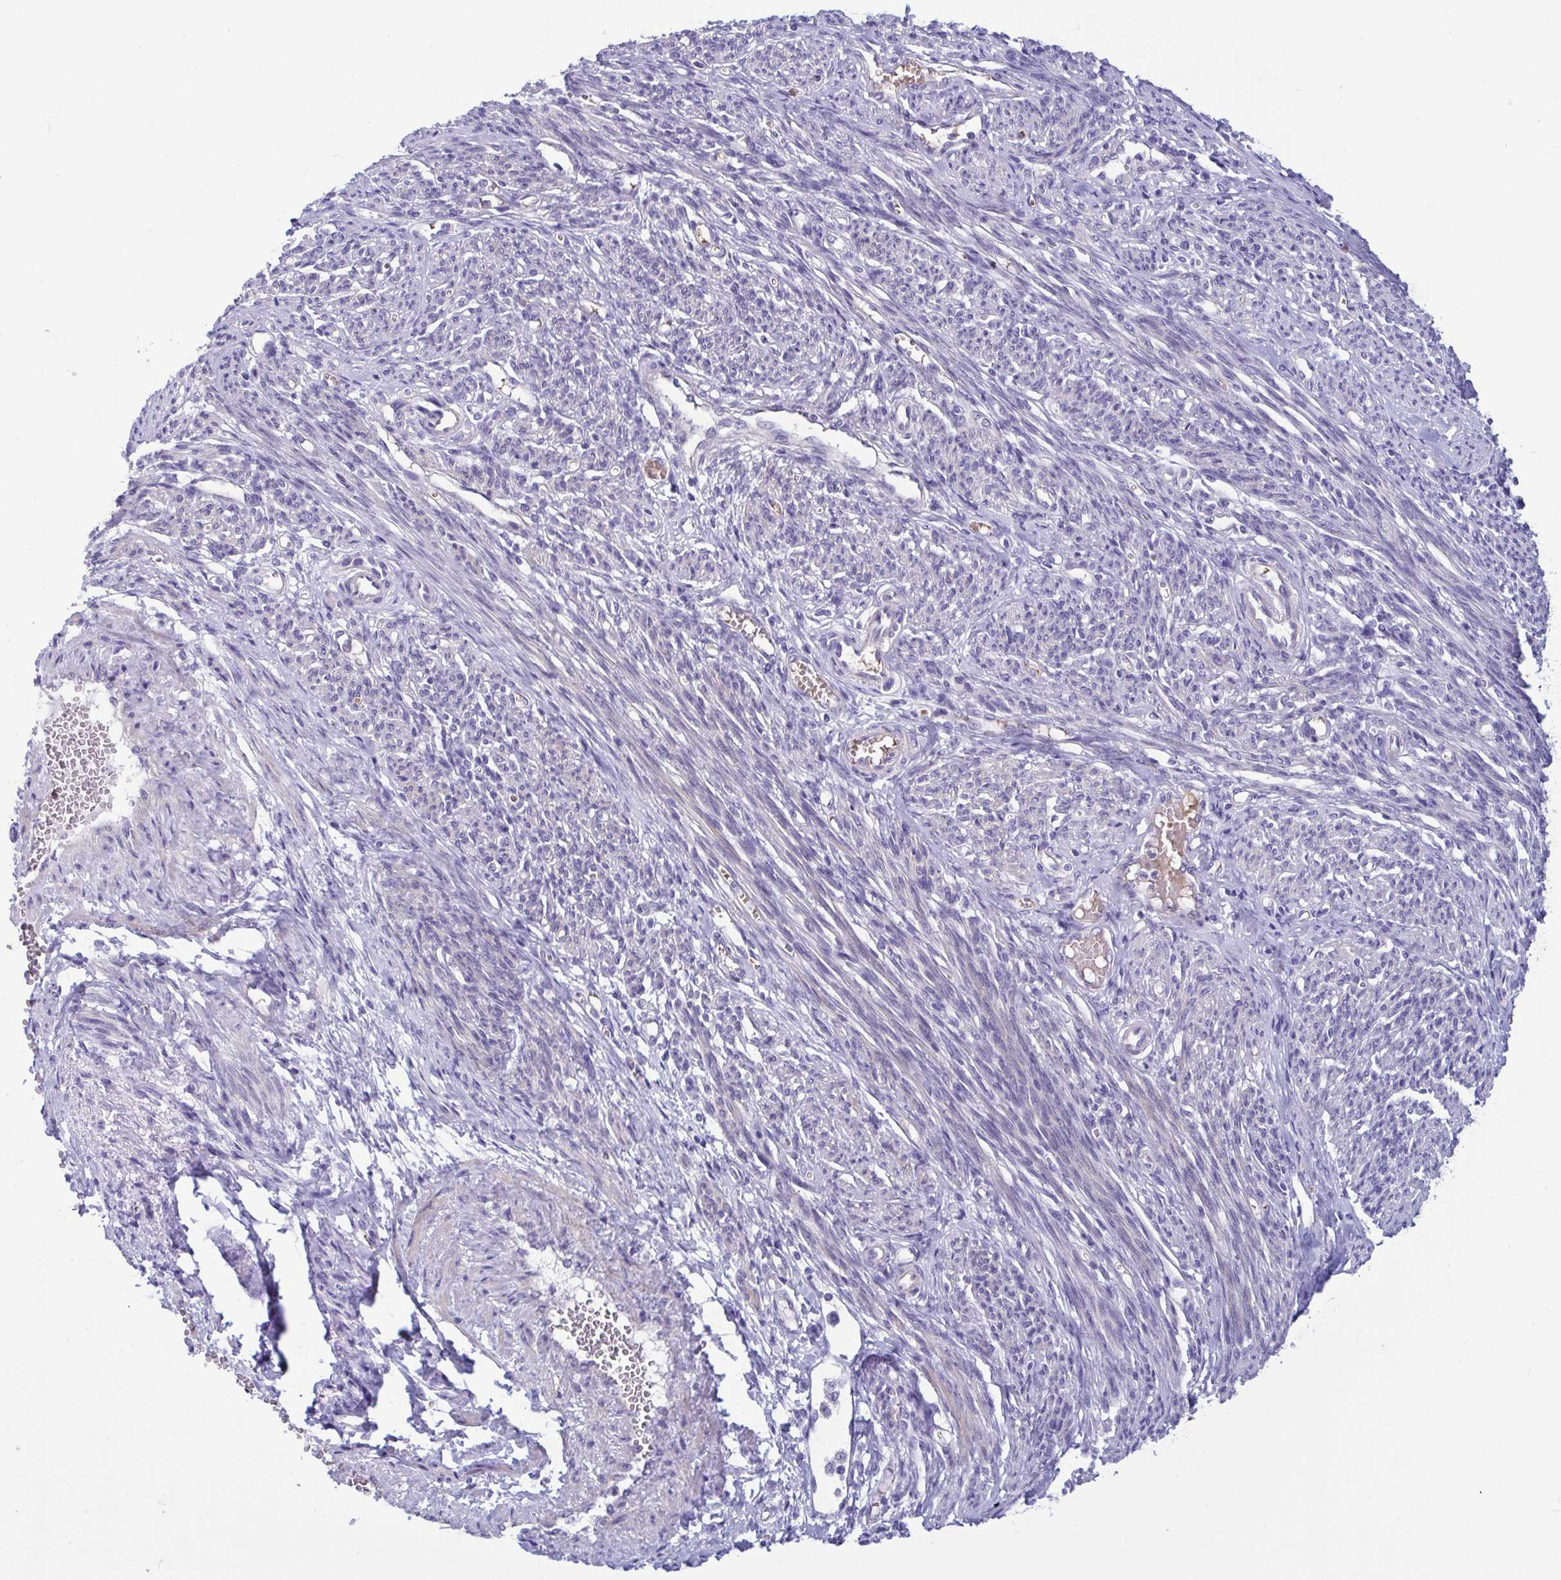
{"staining": {"intensity": "negative", "quantity": "none", "location": "none"}, "tissue": "endometrial cancer", "cell_type": "Tumor cells", "image_type": "cancer", "snomed": [{"axis": "morphology", "description": "Adenocarcinoma, NOS"}, {"axis": "topography", "description": "Endometrium"}], "caption": "The histopathology image exhibits no staining of tumor cells in endometrial cancer (adenocarcinoma).", "gene": "MORC4", "patient": {"sex": "female", "age": 62}}